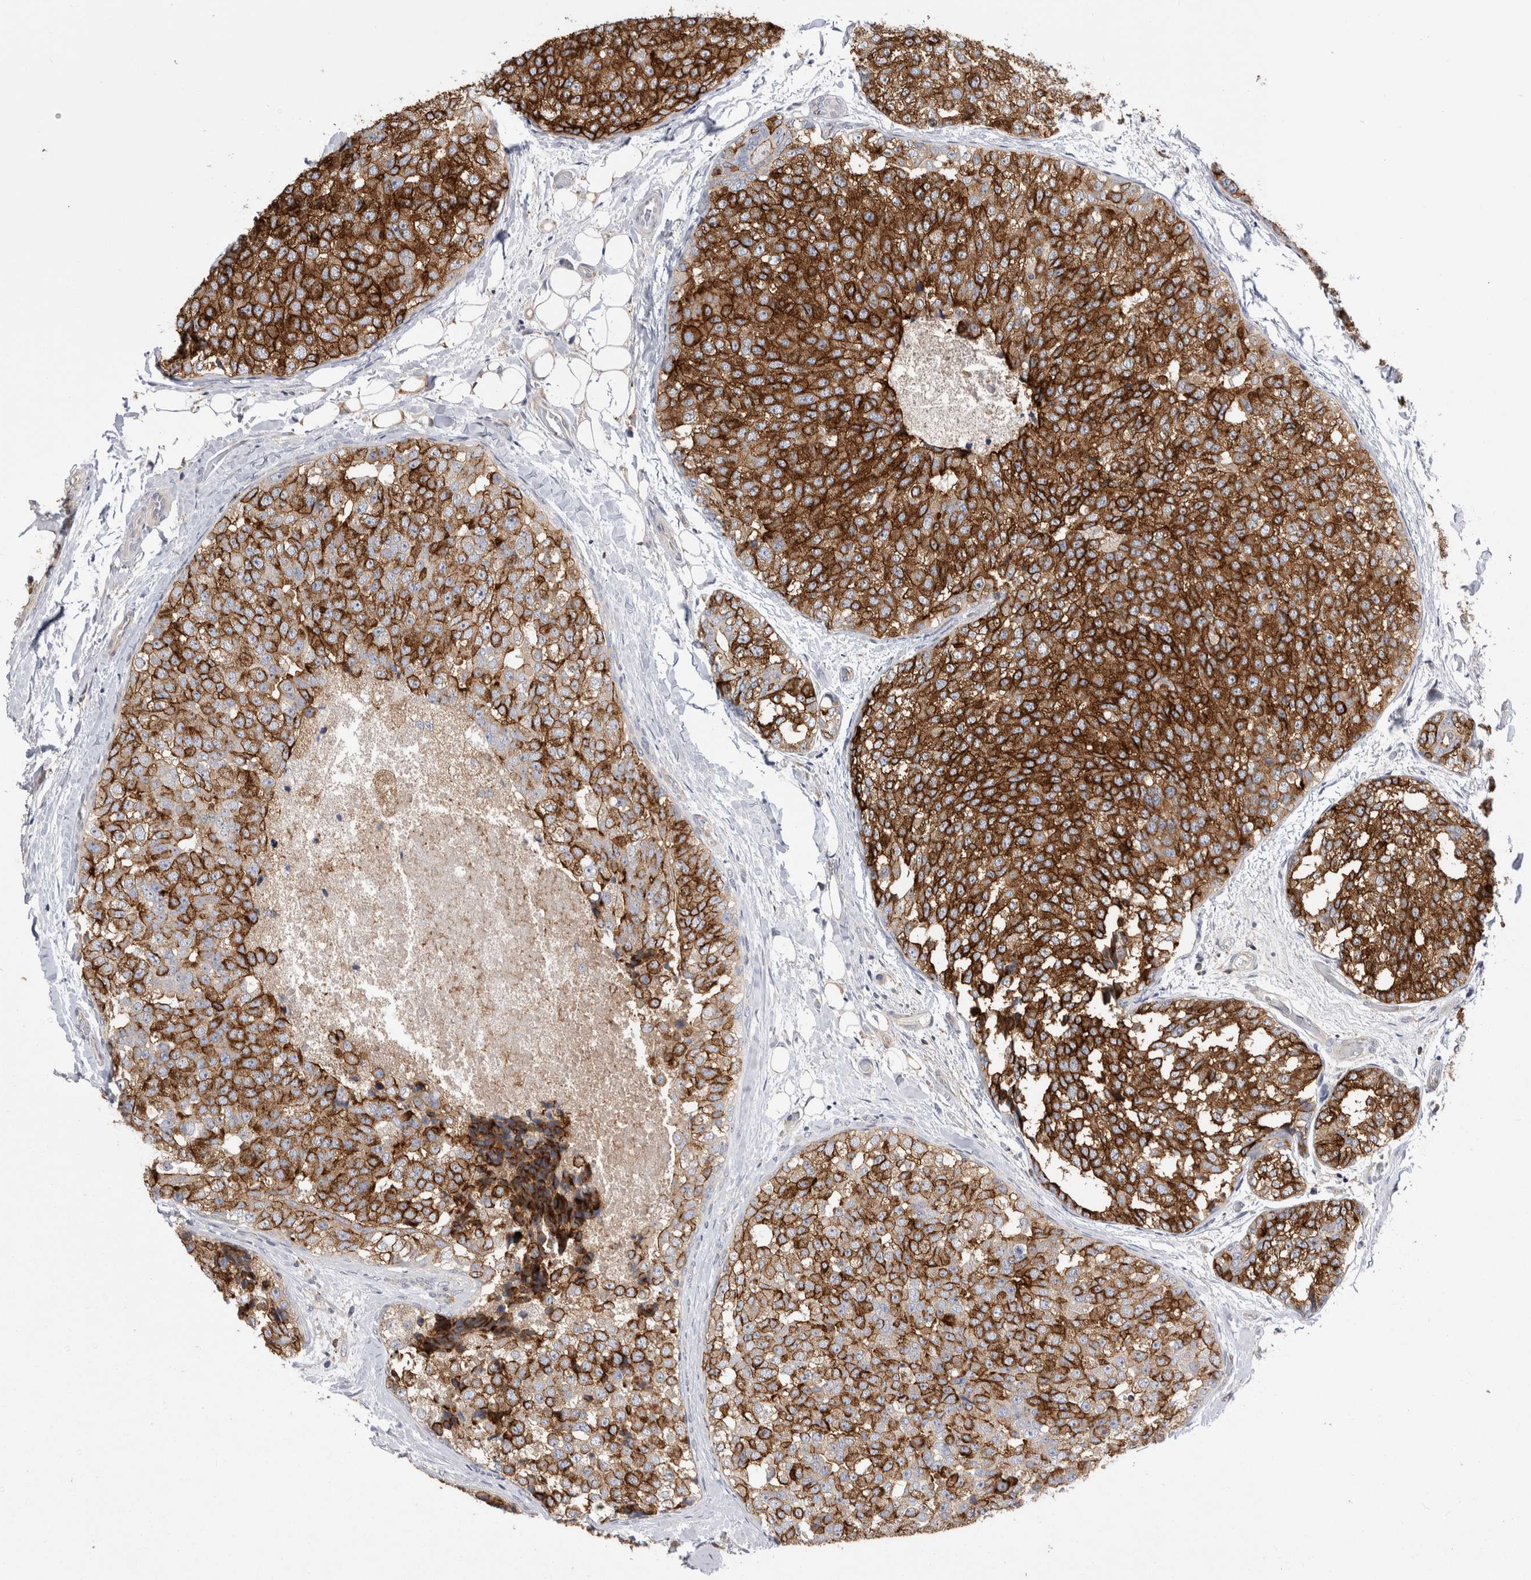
{"staining": {"intensity": "strong", "quantity": ">75%", "location": "cytoplasmic/membranous"}, "tissue": "breast cancer", "cell_type": "Tumor cells", "image_type": "cancer", "snomed": [{"axis": "morphology", "description": "Normal tissue, NOS"}, {"axis": "morphology", "description": "Duct carcinoma"}, {"axis": "topography", "description": "Breast"}], "caption": "Protein analysis of breast invasive ductal carcinoma tissue reveals strong cytoplasmic/membranous expression in approximately >75% of tumor cells.", "gene": "RAB11FIP1", "patient": {"sex": "female", "age": 43}}